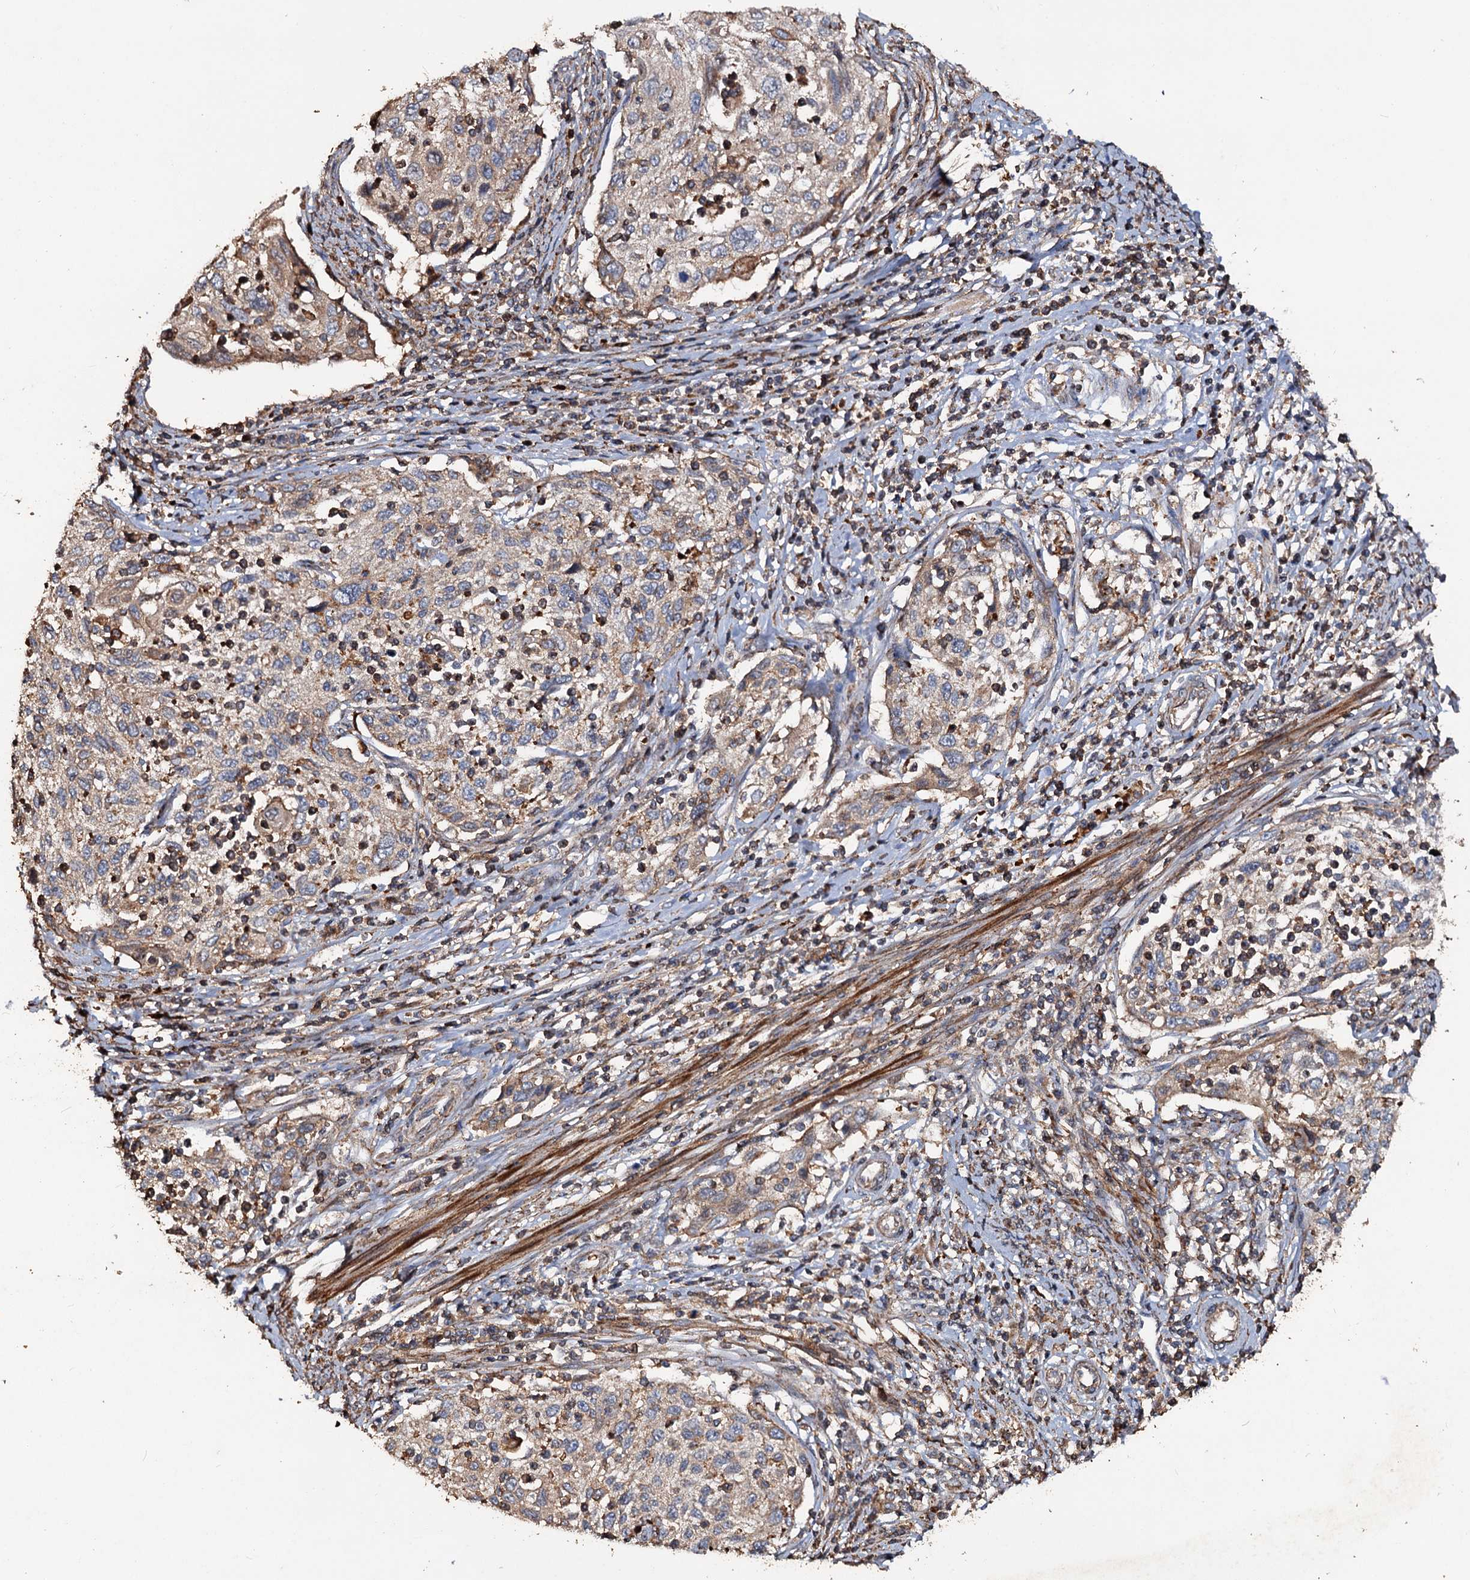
{"staining": {"intensity": "weak", "quantity": "25%-75%", "location": "cytoplasmic/membranous"}, "tissue": "cervical cancer", "cell_type": "Tumor cells", "image_type": "cancer", "snomed": [{"axis": "morphology", "description": "Squamous cell carcinoma, NOS"}, {"axis": "topography", "description": "Cervix"}], "caption": "Squamous cell carcinoma (cervical) stained with IHC exhibits weak cytoplasmic/membranous staining in about 25%-75% of tumor cells. (DAB (3,3'-diaminobenzidine) = brown stain, brightfield microscopy at high magnification).", "gene": "NOTCH2NLA", "patient": {"sex": "female", "age": 70}}